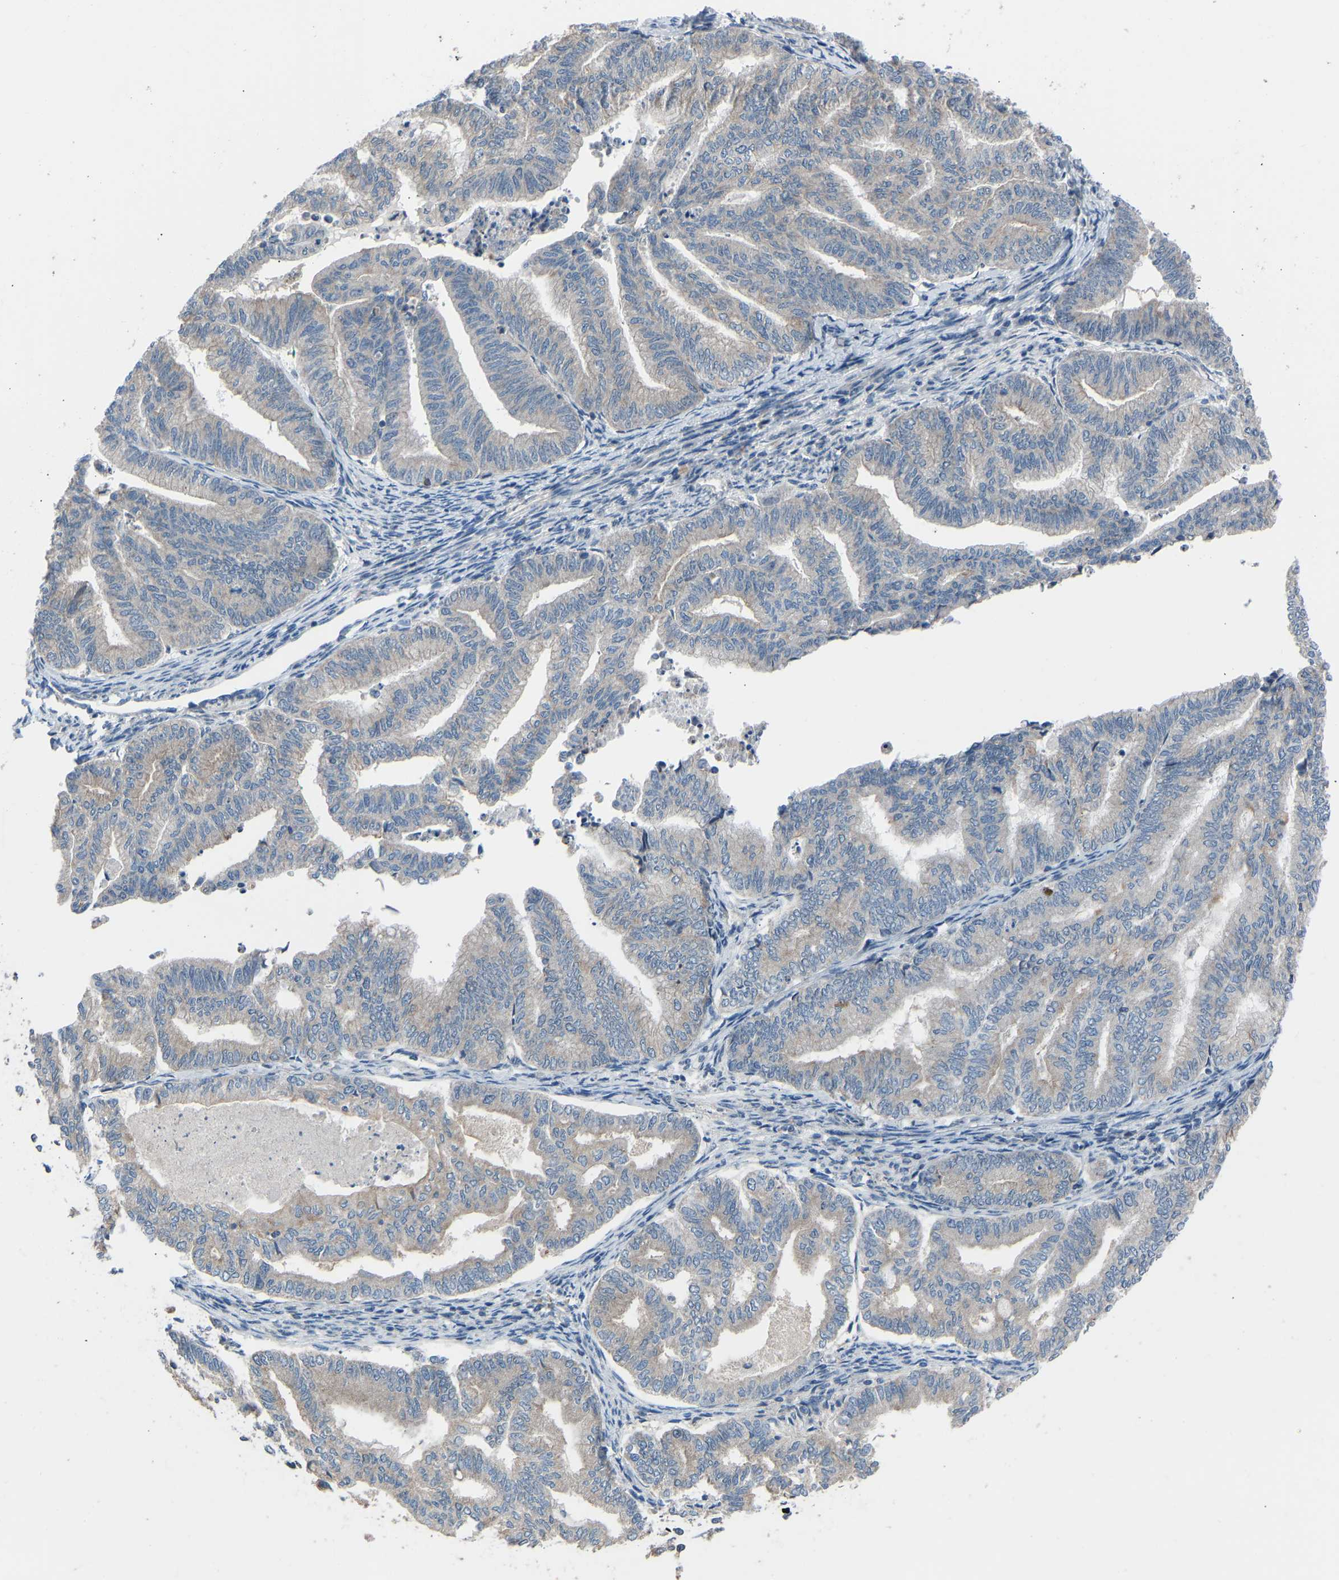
{"staining": {"intensity": "weak", "quantity": "<25%", "location": "cytoplasmic/membranous"}, "tissue": "endometrial cancer", "cell_type": "Tumor cells", "image_type": "cancer", "snomed": [{"axis": "morphology", "description": "Adenocarcinoma, NOS"}, {"axis": "topography", "description": "Endometrium"}], "caption": "Immunohistochemical staining of adenocarcinoma (endometrial) exhibits no significant positivity in tumor cells. (DAB (3,3'-diaminobenzidine) immunohistochemistry, high magnification).", "gene": "CDK2AP1", "patient": {"sex": "female", "age": 79}}